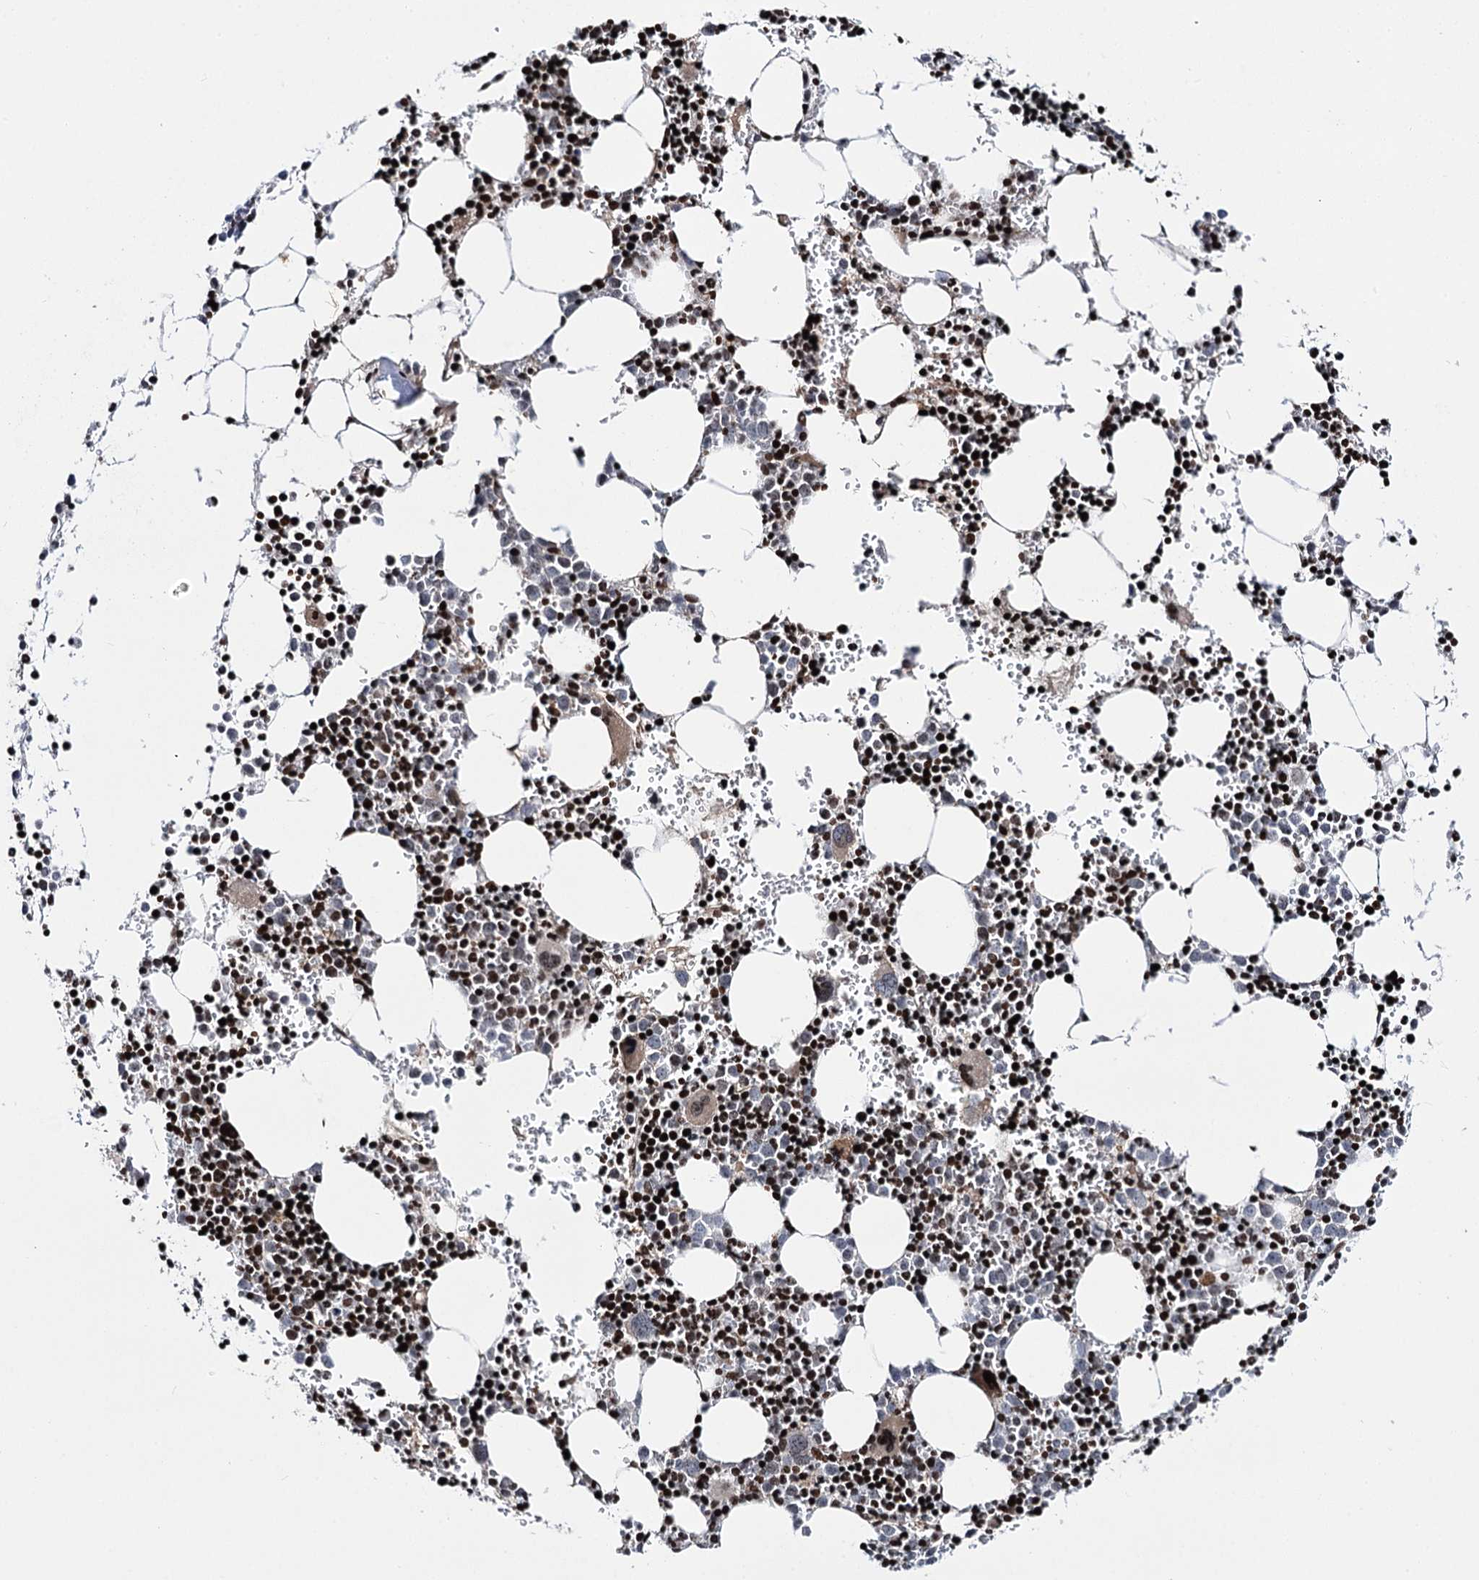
{"staining": {"intensity": "strong", "quantity": ">75%", "location": "nuclear"}, "tissue": "bone marrow", "cell_type": "Hematopoietic cells", "image_type": "normal", "snomed": [{"axis": "morphology", "description": "Normal tissue, NOS"}, {"axis": "topography", "description": "Bone marrow"}], "caption": "Brown immunohistochemical staining in benign bone marrow displays strong nuclear expression in approximately >75% of hematopoietic cells.", "gene": "ITFG2", "patient": {"sex": "female", "age": 89}}